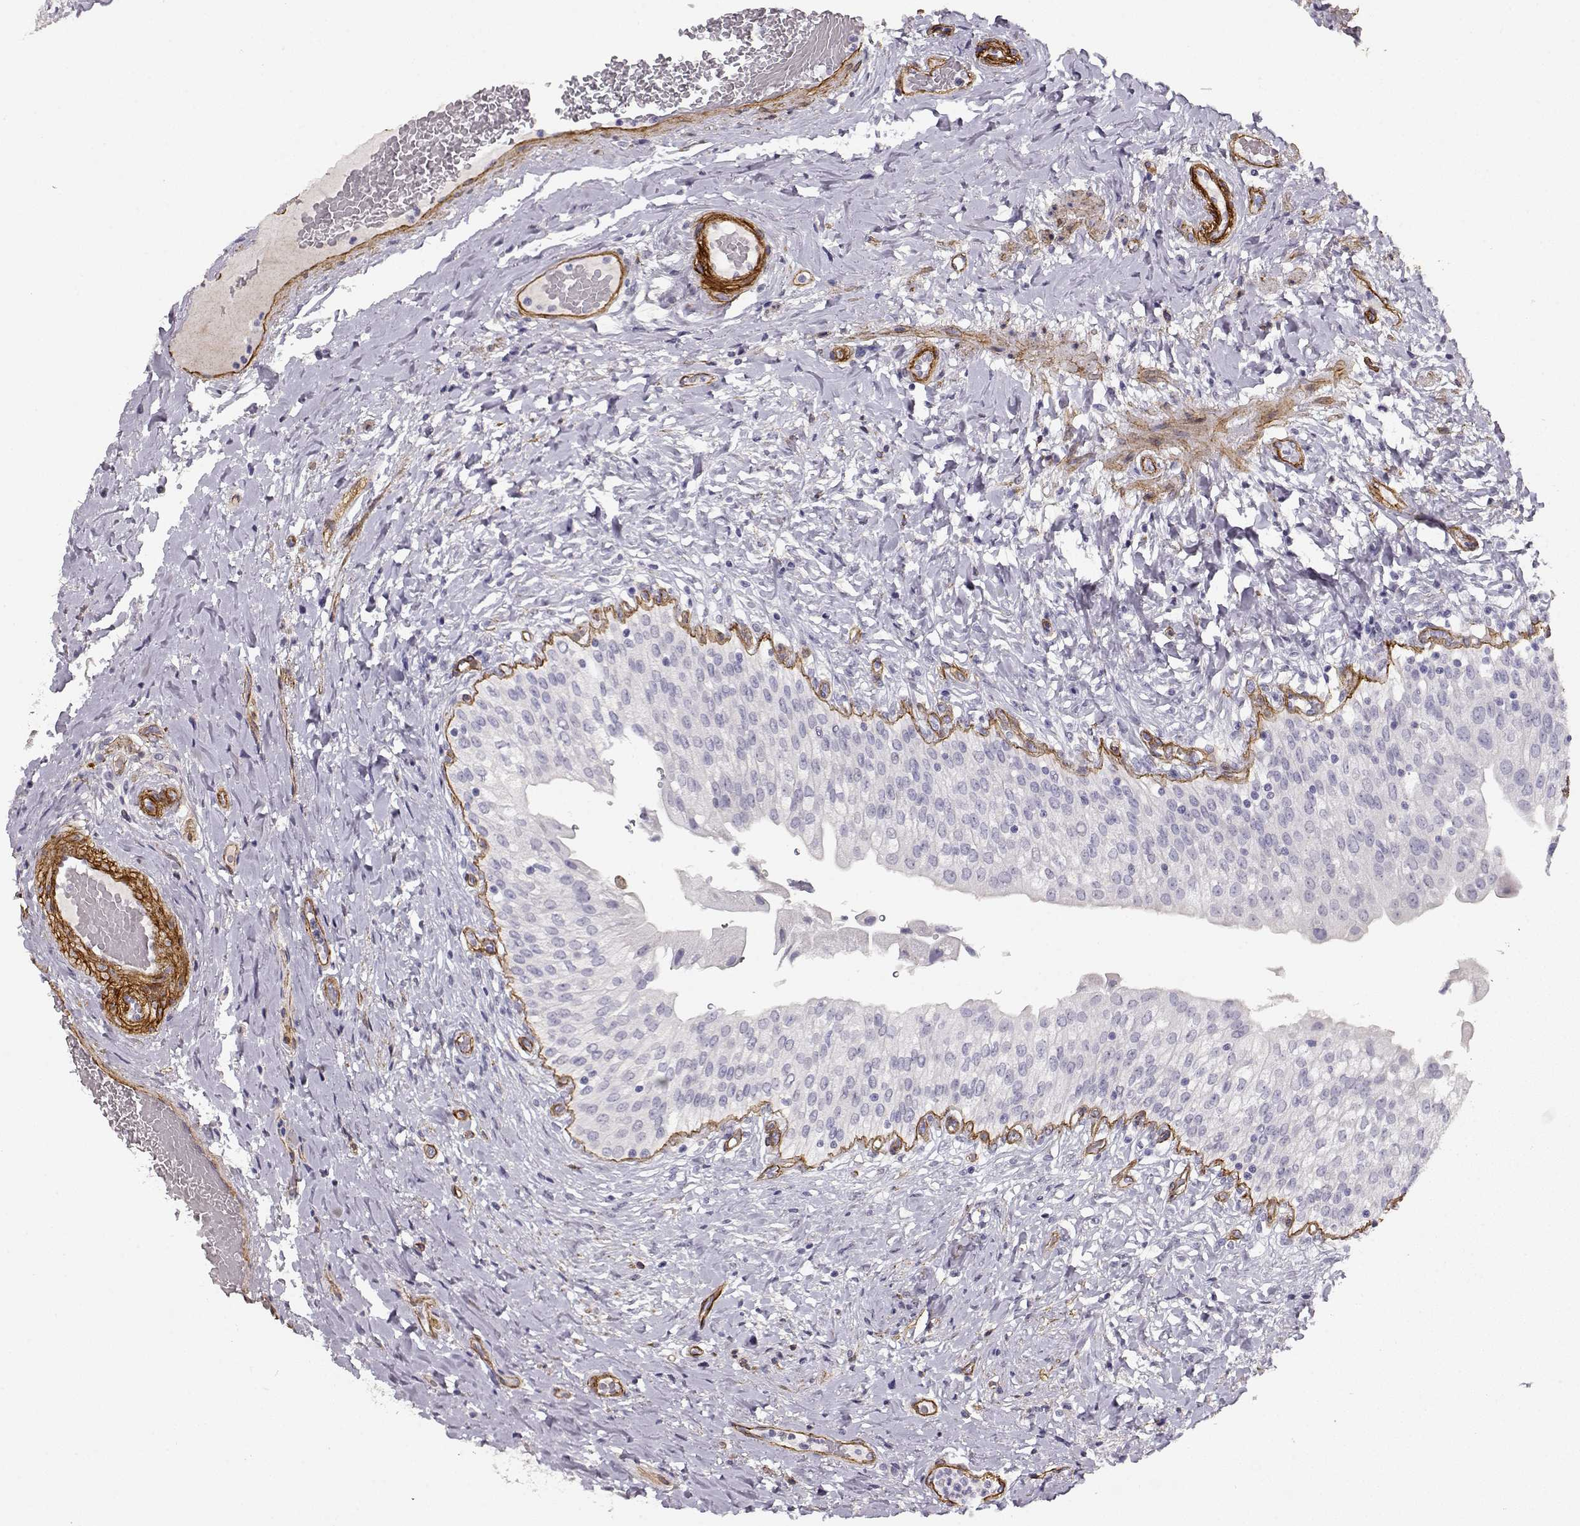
{"staining": {"intensity": "negative", "quantity": "none", "location": "none"}, "tissue": "urinary bladder", "cell_type": "Urothelial cells", "image_type": "normal", "snomed": [{"axis": "morphology", "description": "Normal tissue, NOS"}, {"axis": "morphology", "description": "Inflammation, NOS"}, {"axis": "topography", "description": "Urinary bladder"}], "caption": "Image shows no protein staining in urothelial cells of benign urinary bladder. Nuclei are stained in blue.", "gene": "LAMC1", "patient": {"sex": "male", "age": 64}}